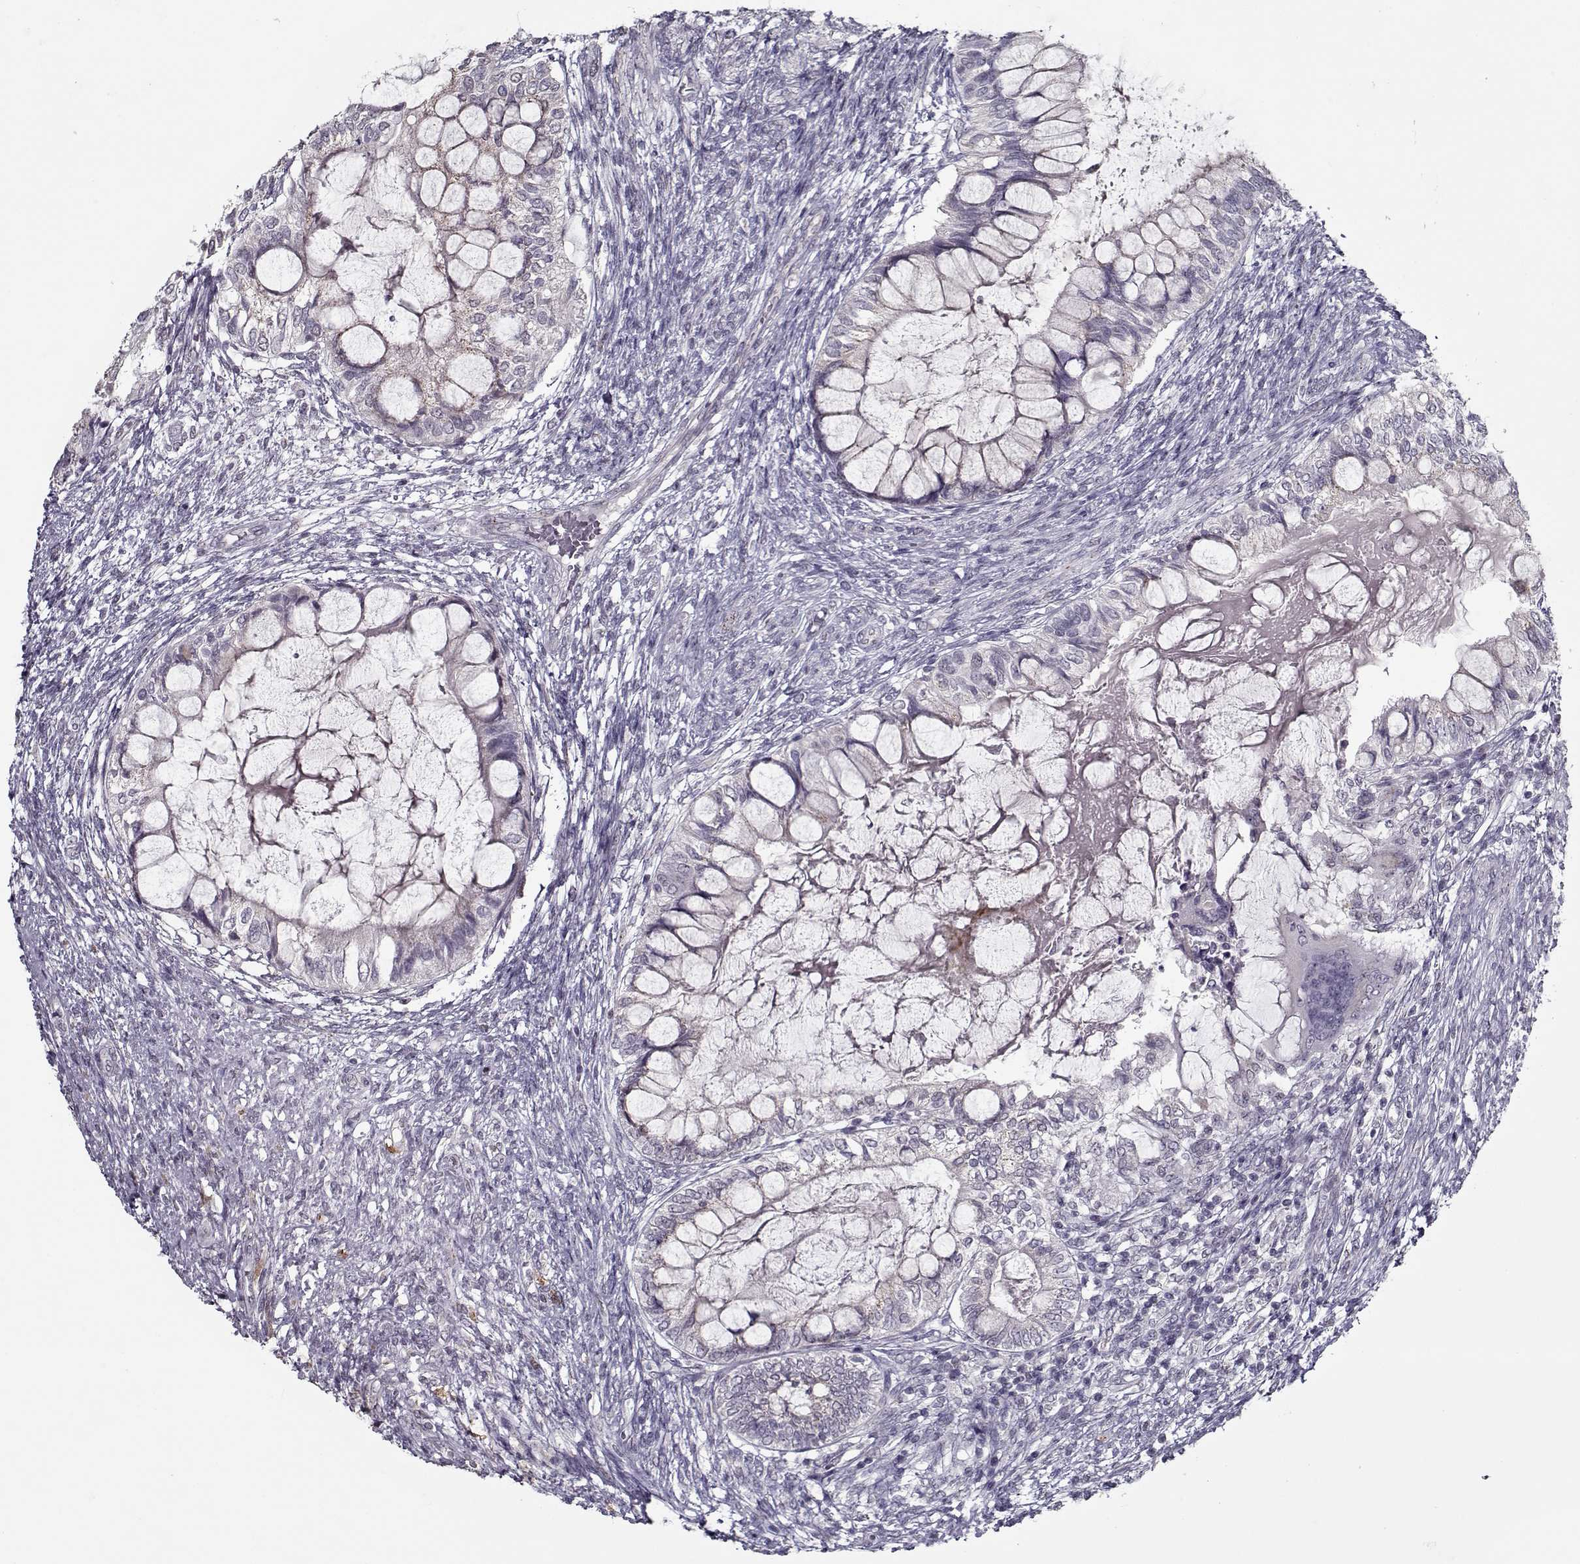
{"staining": {"intensity": "negative", "quantity": "none", "location": "none"}, "tissue": "testis cancer", "cell_type": "Tumor cells", "image_type": "cancer", "snomed": [{"axis": "morphology", "description": "Seminoma, NOS"}, {"axis": "morphology", "description": "Carcinoma, Embryonal, NOS"}, {"axis": "topography", "description": "Testis"}], "caption": "High magnification brightfield microscopy of testis cancer (seminoma) stained with DAB (3,3'-diaminobenzidine) (brown) and counterstained with hematoxylin (blue): tumor cells show no significant positivity.", "gene": "SEC16B", "patient": {"sex": "male", "age": 41}}